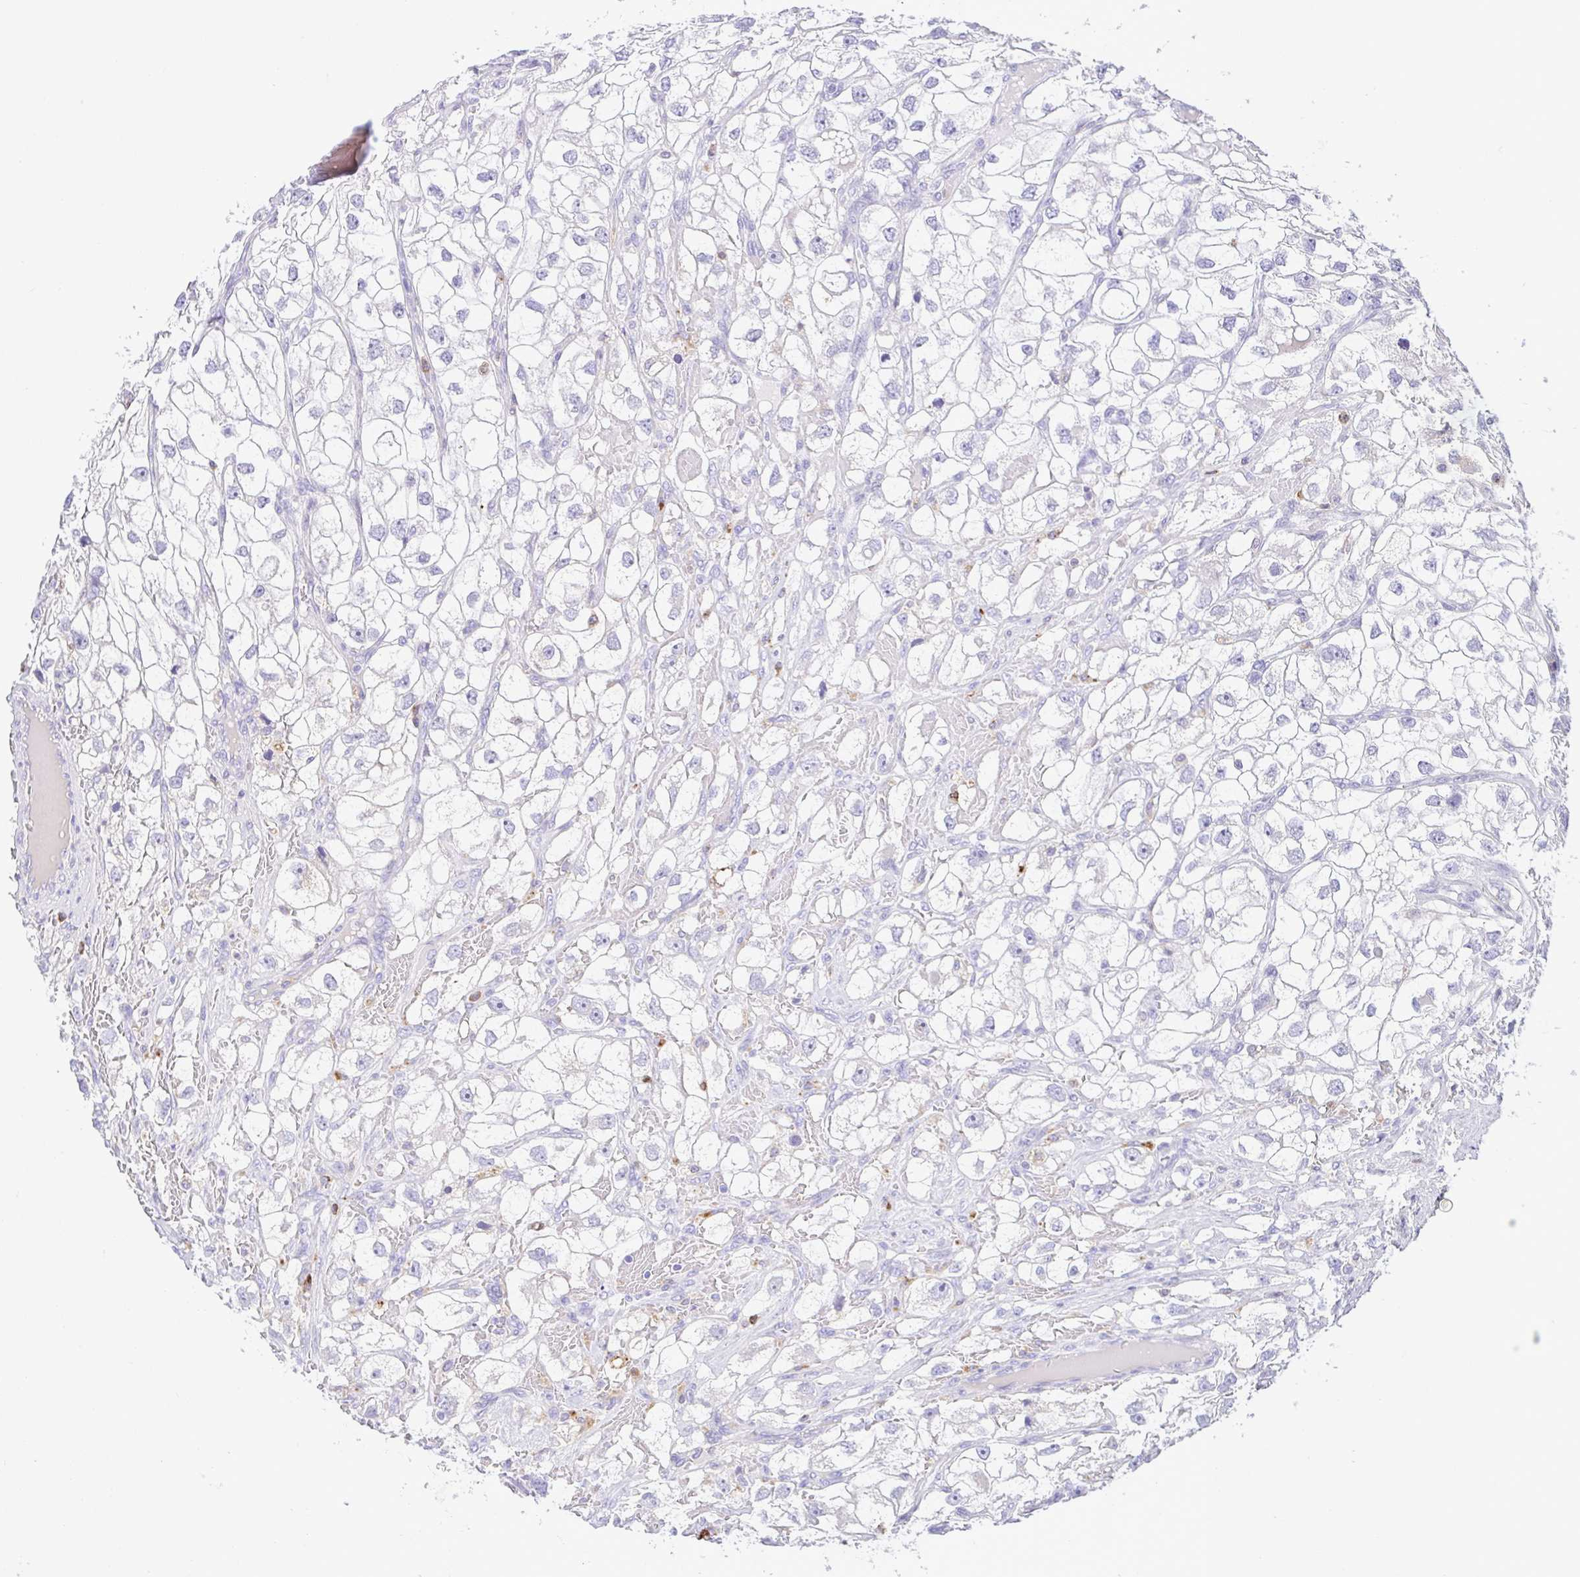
{"staining": {"intensity": "negative", "quantity": "none", "location": "none"}, "tissue": "renal cancer", "cell_type": "Tumor cells", "image_type": "cancer", "snomed": [{"axis": "morphology", "description": "Adenocarcinoma, NOS"}, {"axis": "topography", "description": "Kidney"}], "caption": "Protein analysis of renal adenocarcinoma reveals no significant staining in tumor cells. (DAB (3,3'-diaminobenzidine) immunohistochemistry, high magnification).", "gene": "PGLYRP1", "patient": {"sex": "male", "age": 59}}